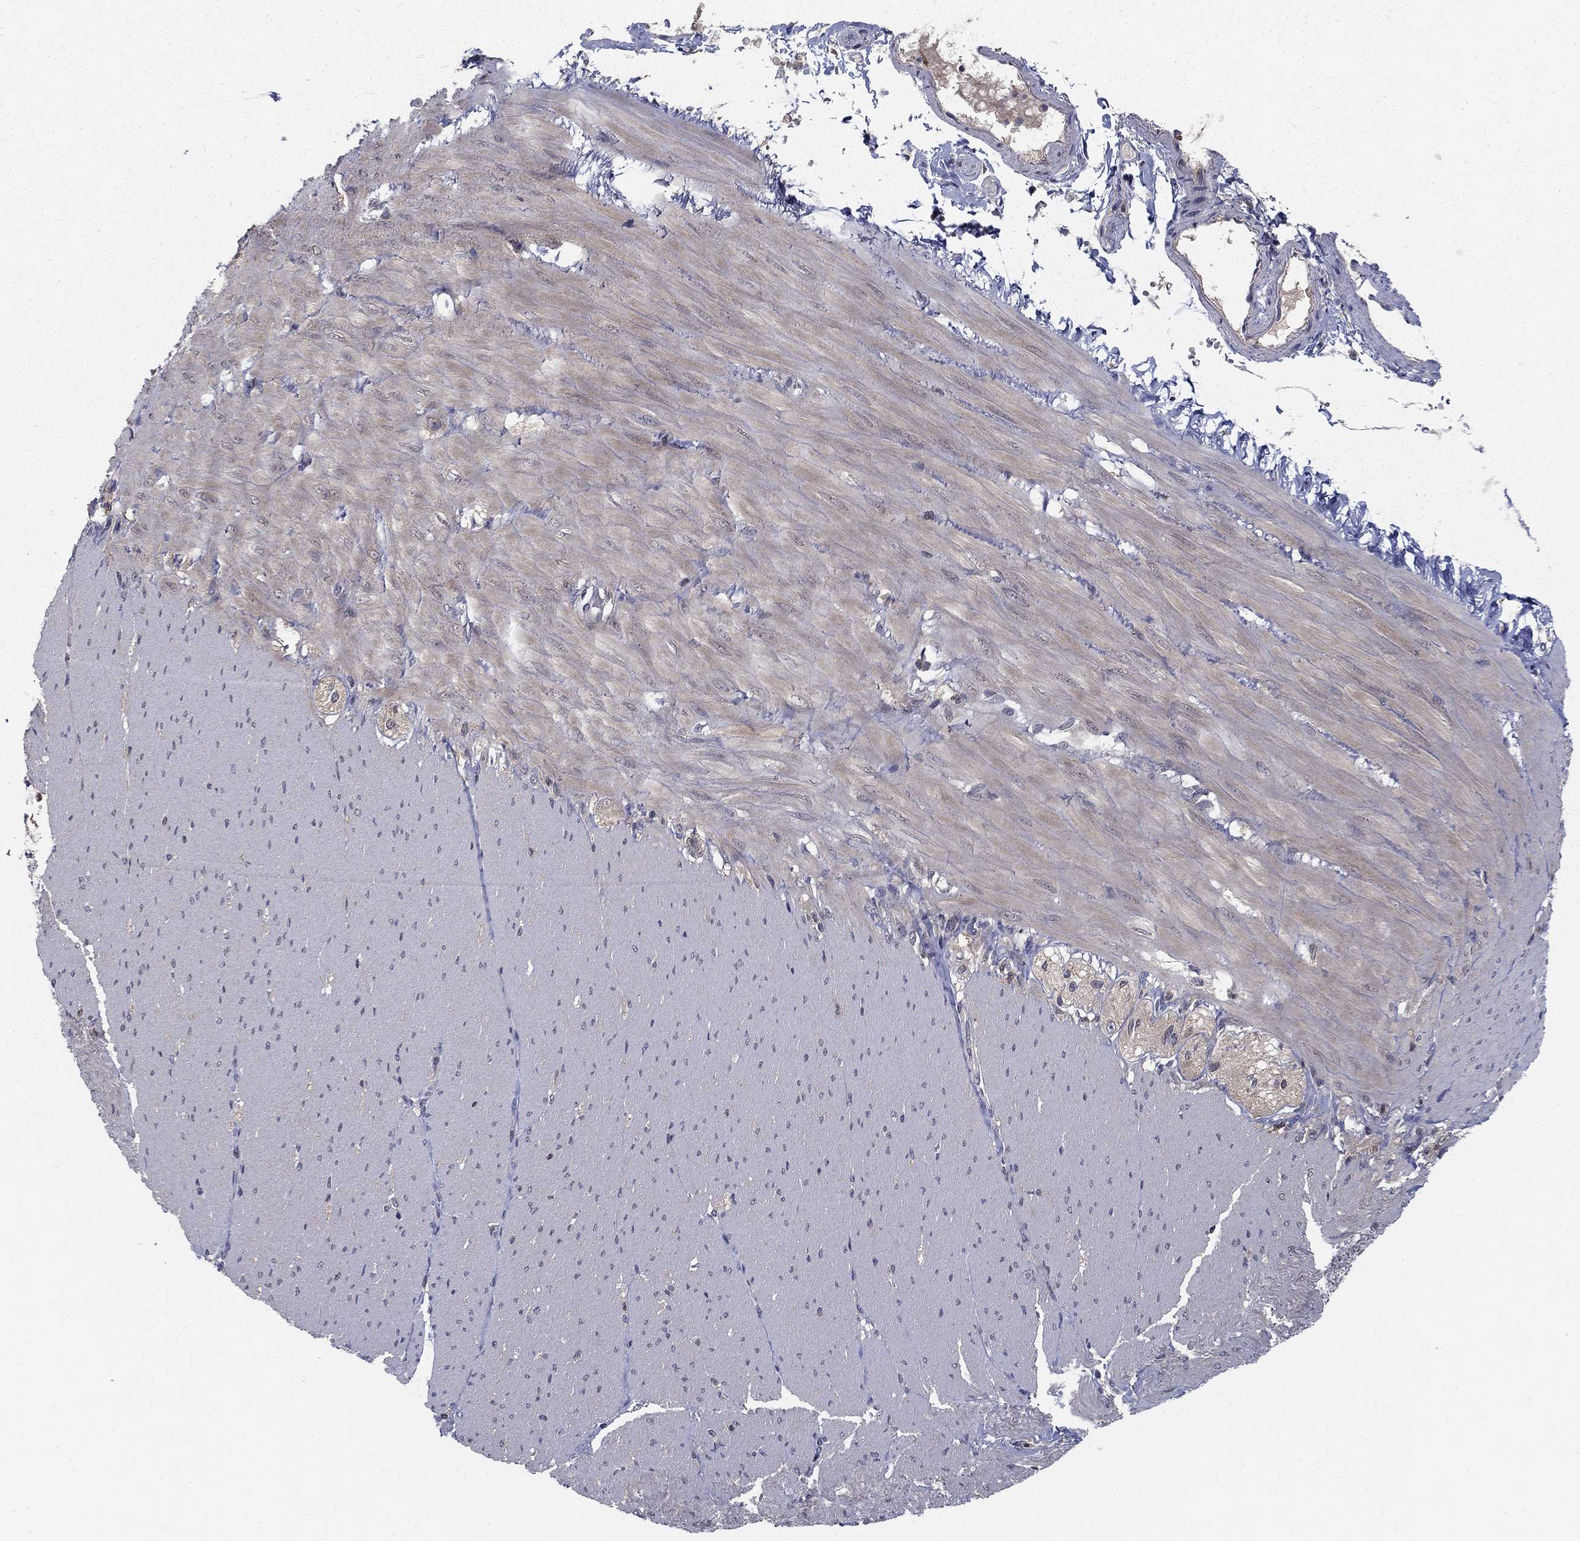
{"staining": {"intensity": "negative", "quantity": "none", "location": "none"}, "tissue": "soft tissue", "cell_type": "Fibroblasts", "image_type": "normal", "snomed": [{"axis": "morphology", "description": "Normal tissue, NOS"}, {"axis": "topography", "description": "Smooth muscle"}, {"axis": "topography", "description": "Duodenum"}, {"axis": "topography", "description": "Peripheral nerve tissue"}], "caption": "DAB immunohistochemical staining of normal human soft tissue reveals no significant staining in fibroblasts.", "gene": "NIT2", "patient": {"sex": "female", "age": 61}}